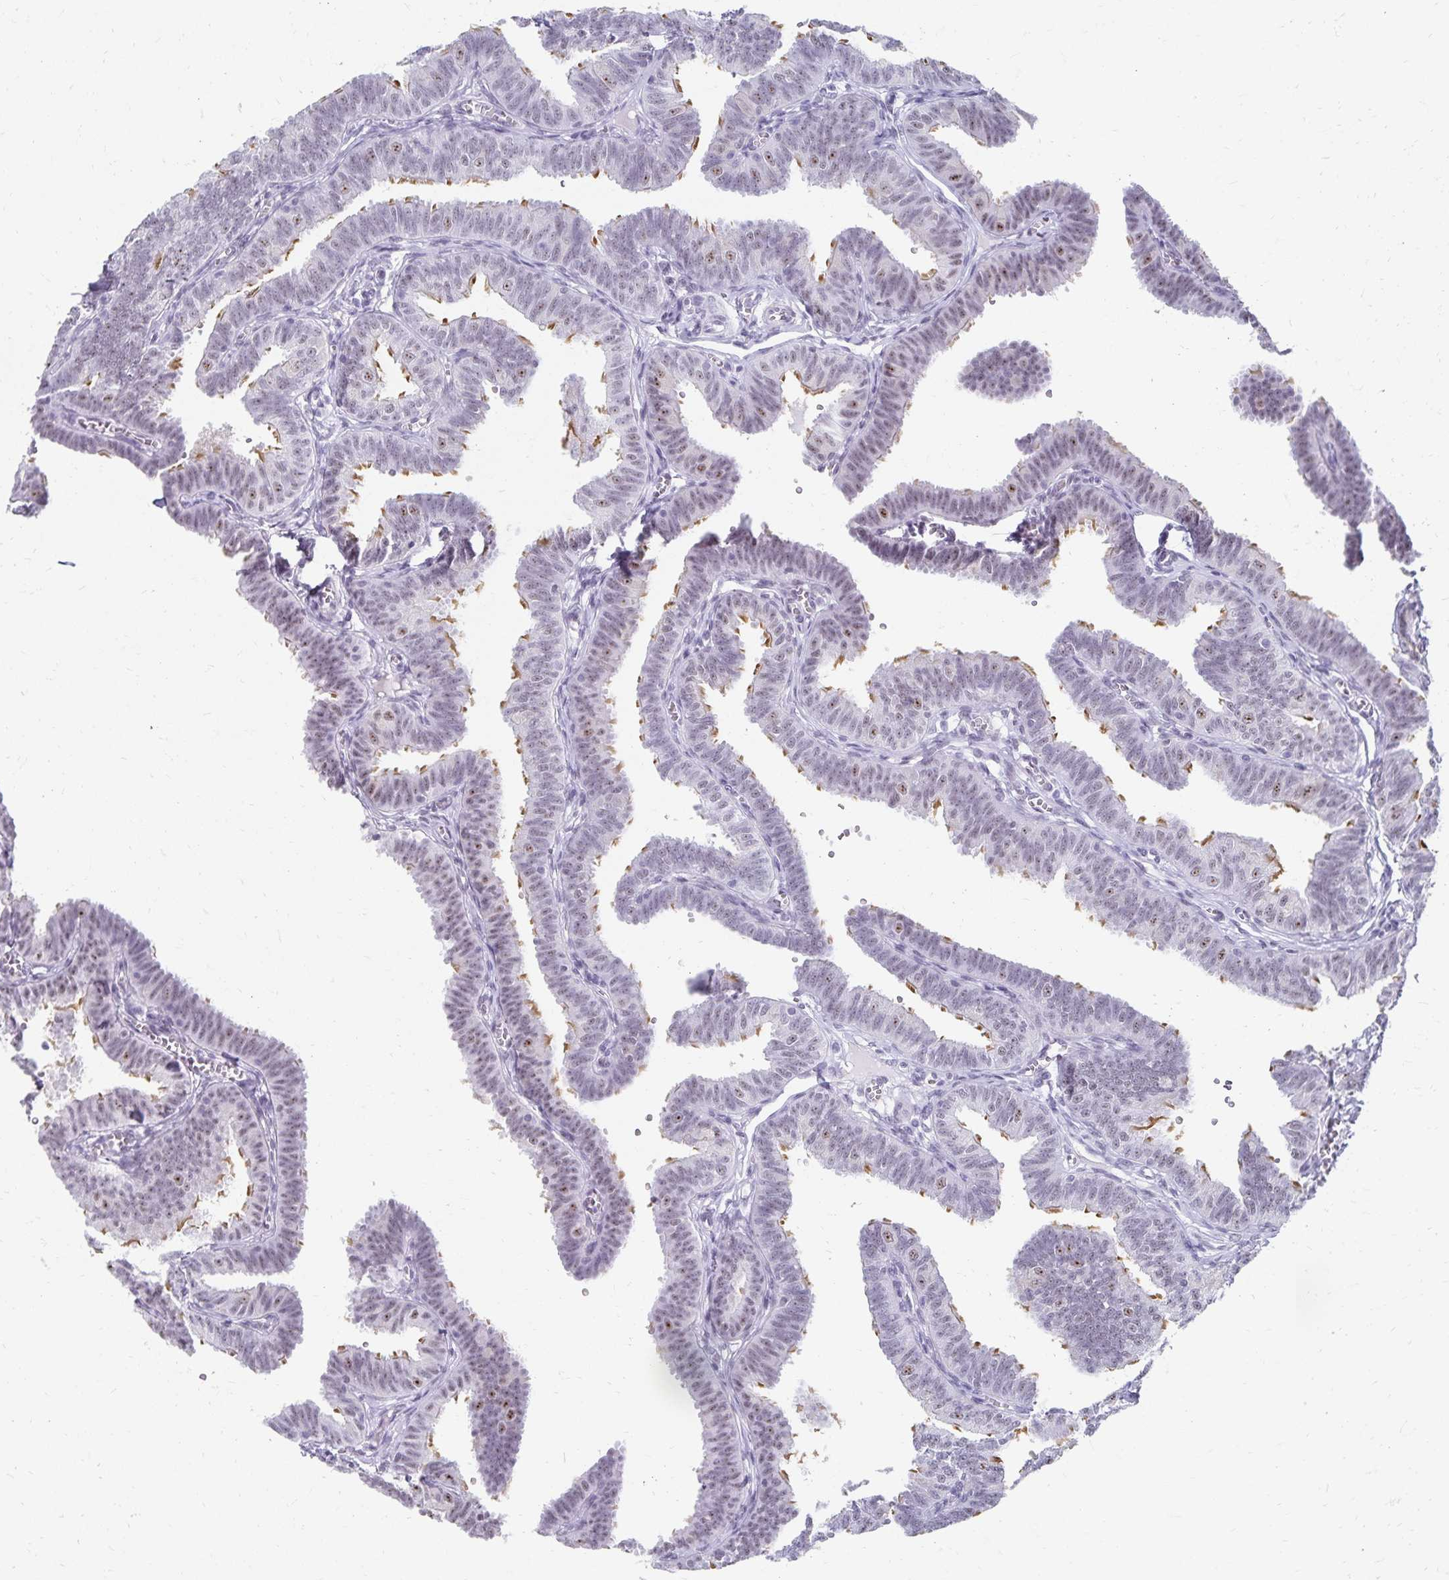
{"staining": {"intensity": "moderate", "quantity": "<25%", "location": "cytoplasmic/membranous,nuclear"}, "tissue": "fallopian tube", "cell_type": "Glandular cells", "image_type": "normal", "snomed": [{"axis": "morphology", "description": "Normal tissue, NOS"}, {"axis": "topography", "description": "Fallopian tube"}], "caption": "Glandular cells exhibit low levels of moderate cytoplasmic/membranous,nuclear positivity in approximately <25% of cells in normal human fallopian tube. The protein is shown in brown color, while the nuclei are stained blue.", "gene": "C20orf85", "patient": {"sex": "female", "age": 25}}